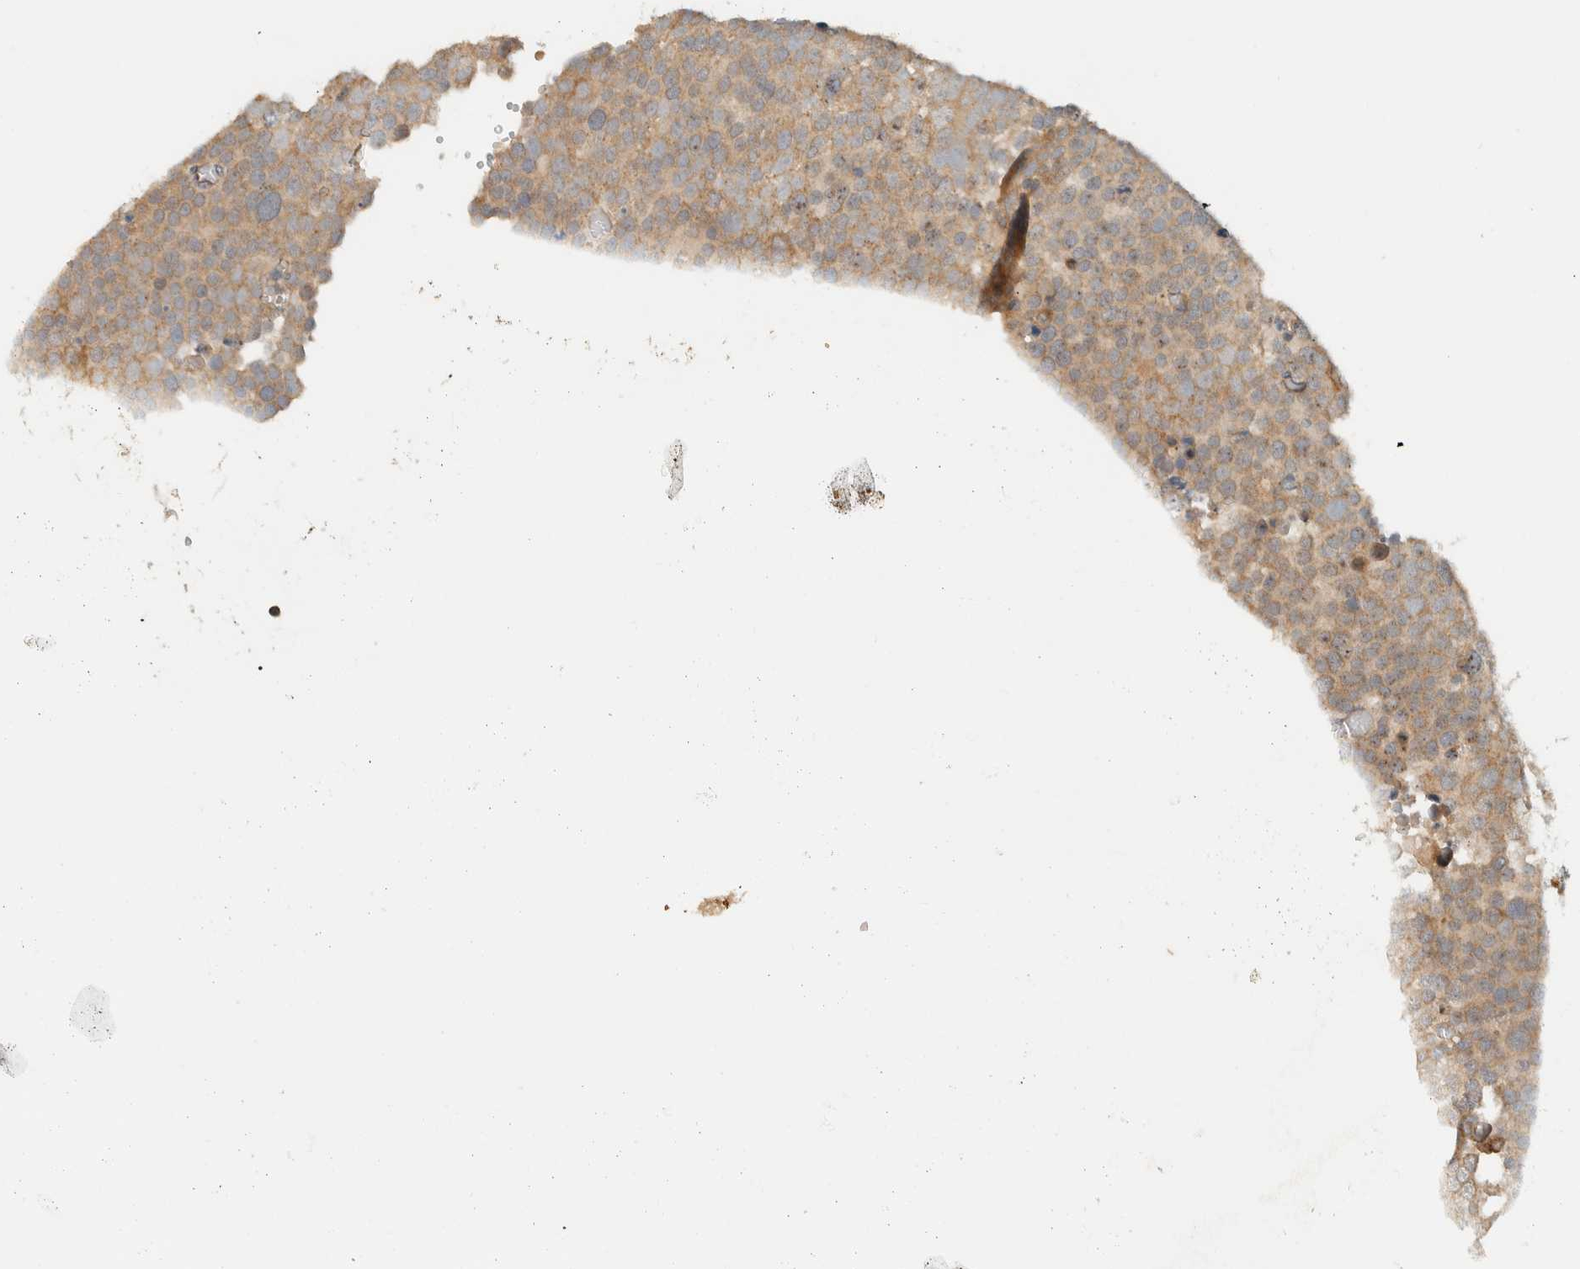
{"staining": {"intensity": "moderate", "quantity": ">75%", "location": "cytoplasmic/membranous"}, "tissue": "testis cancer", "cell_type": "Tumor cells", "image_type": "cancer", "snomed": [{"axis": "morphology", "description": "Seminoma, NOS"}, {"axis": "topography", "description": "Testis"}], "caption": "Testis cancer (seminoma) was stained to show a protein in brown. There is medium levels of moderate cytoplasmic/membranous staining in approximately >75% of tumor cells.", "gene": "CCDC171", "patient": {"sex": "male", "age": 71}}